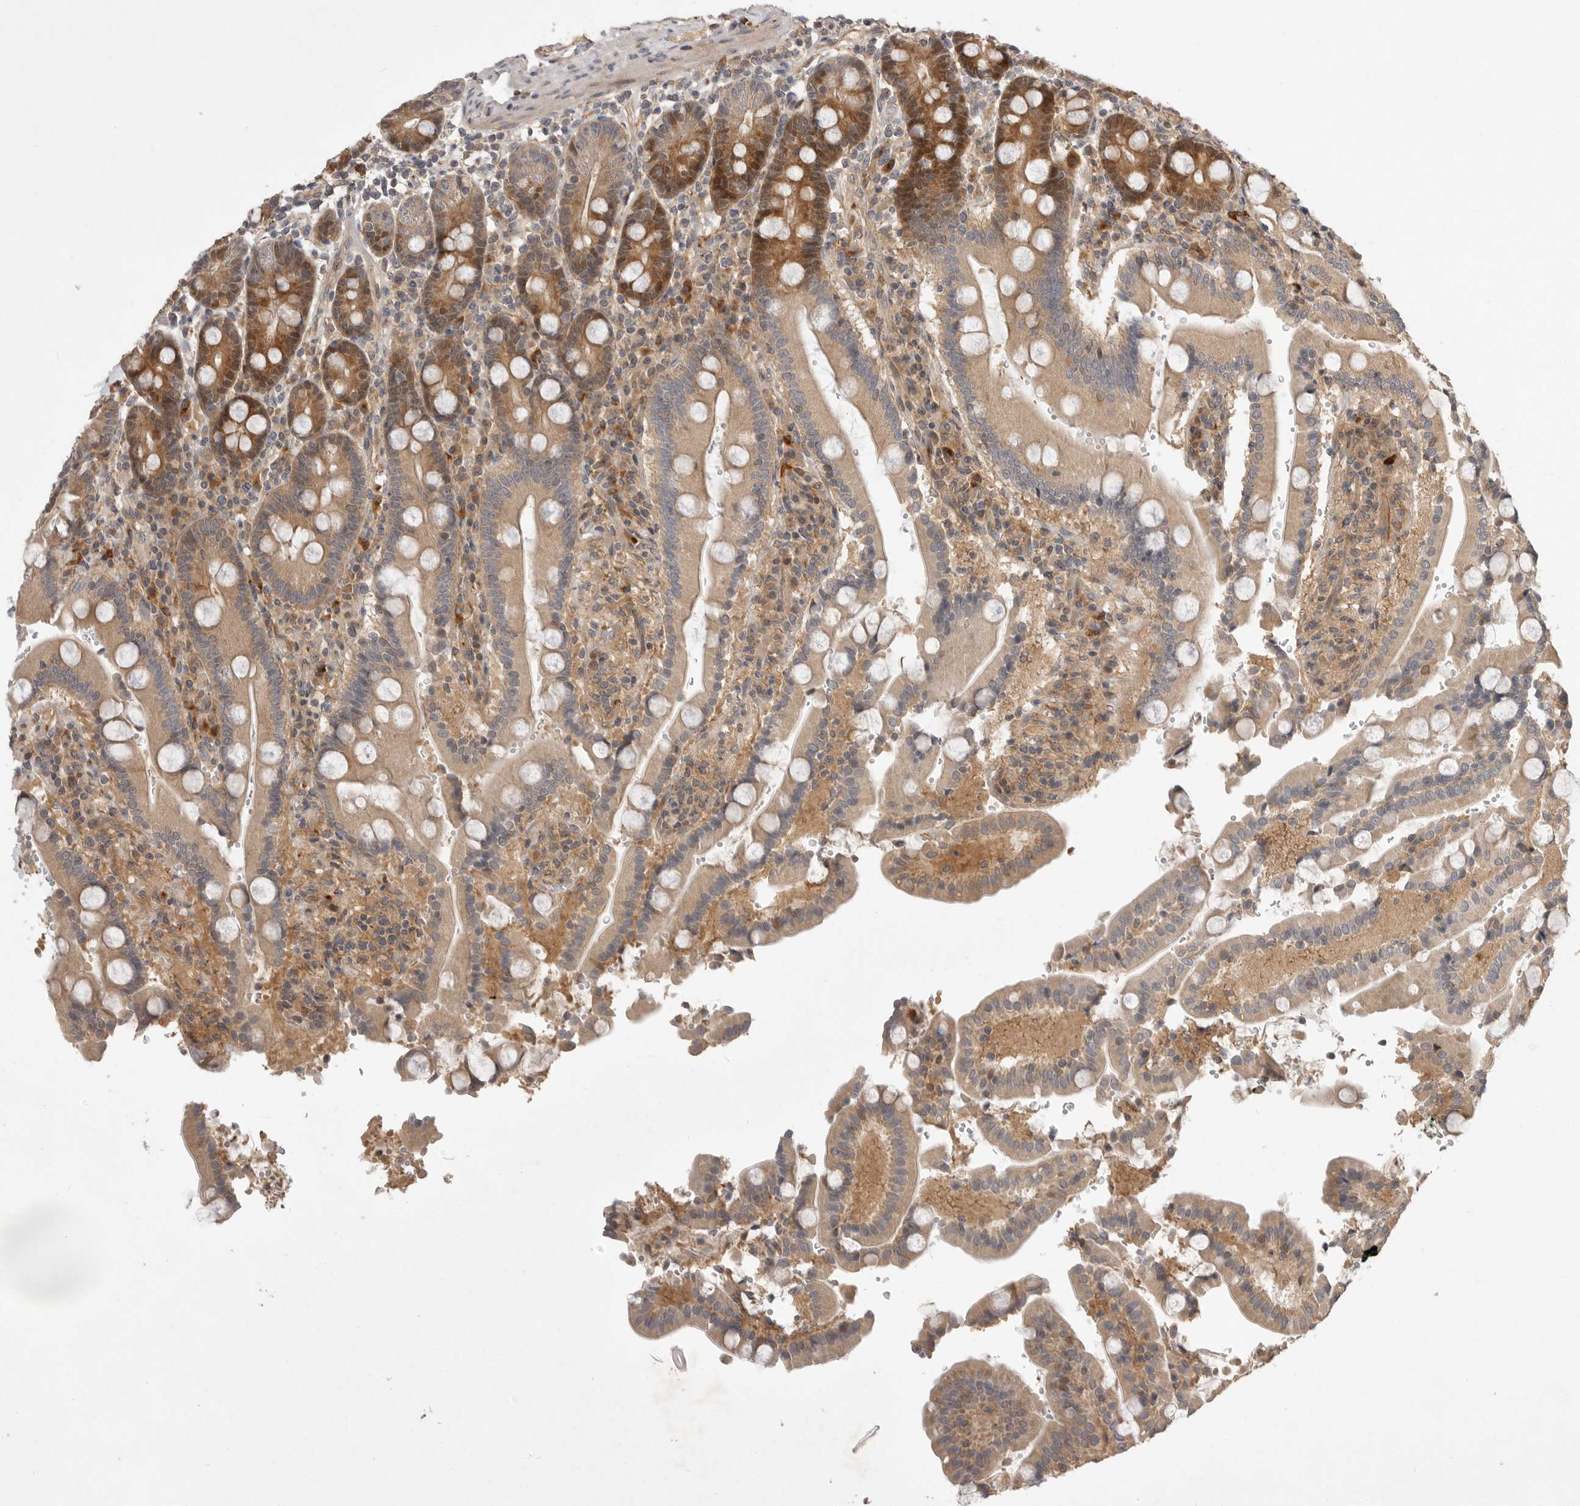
{"staining": {"intensity": "moderate", "quantity": ">75%", "location": "cytoplasmic/membranous"}, "tissue": "duodenum", "cell_type": "Glandular cells", "image_type": "normal", "snomed": [{"axis": "morphology", "description": "Normal tissue, NOS"}, {"axis": "topography", "description": "Small intestine, NOS"}], "caption": "Brown immunohistochemical staining in benign human duodenum demonstrates moderate cytoplasmic/membranous staining in approximately >75% of glandular cells.", "gene": "OSBPL9", "patient": {"sex": "female", "age": 71}}